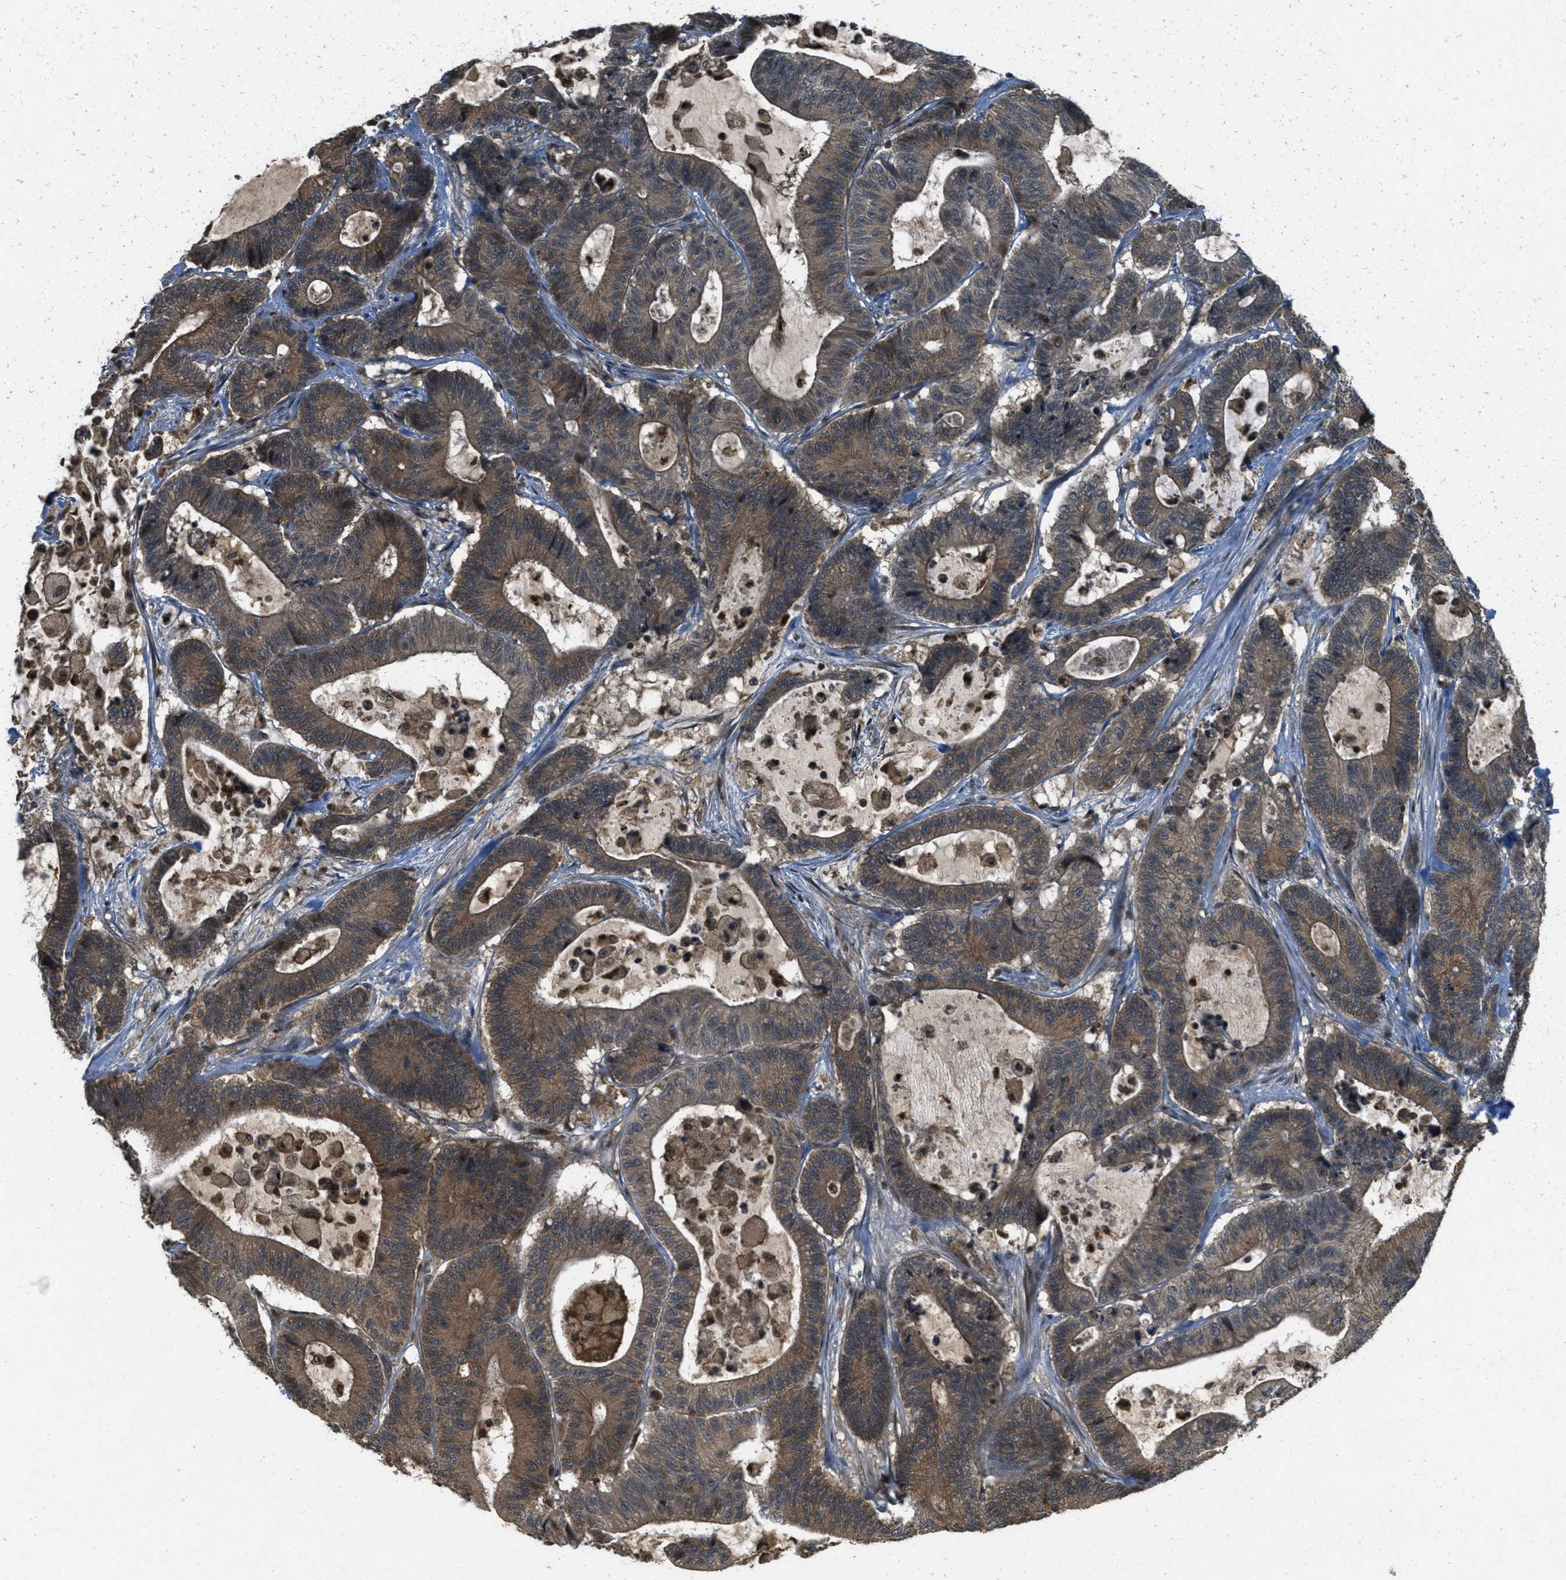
{"staining": {"intensity": "moderate", "quantity": ">75%", "location": "cytoplasmic/membranous"}, "tissue": "colorectal cancer", "cell_type": "Tumor cells", "image_type": "cancer", "snomed": [{"axis": "morphology", "description": "Adenocarcinoma, NOS"}, {"axis": "topography", "description": "Colon"}], "caption": "Moderate cytoplasmic/membranous staining is seen in about >75% of tumor cells in colorectal cancer (adenocarcinoma). The staining was performed using DAB to visualize the protein expression in brown, while the nuclei were stained in blue with hematoxylin (Magnification: 20x).", "gene": "ATG7", "patient": {"sex": "female", "age": 84}}